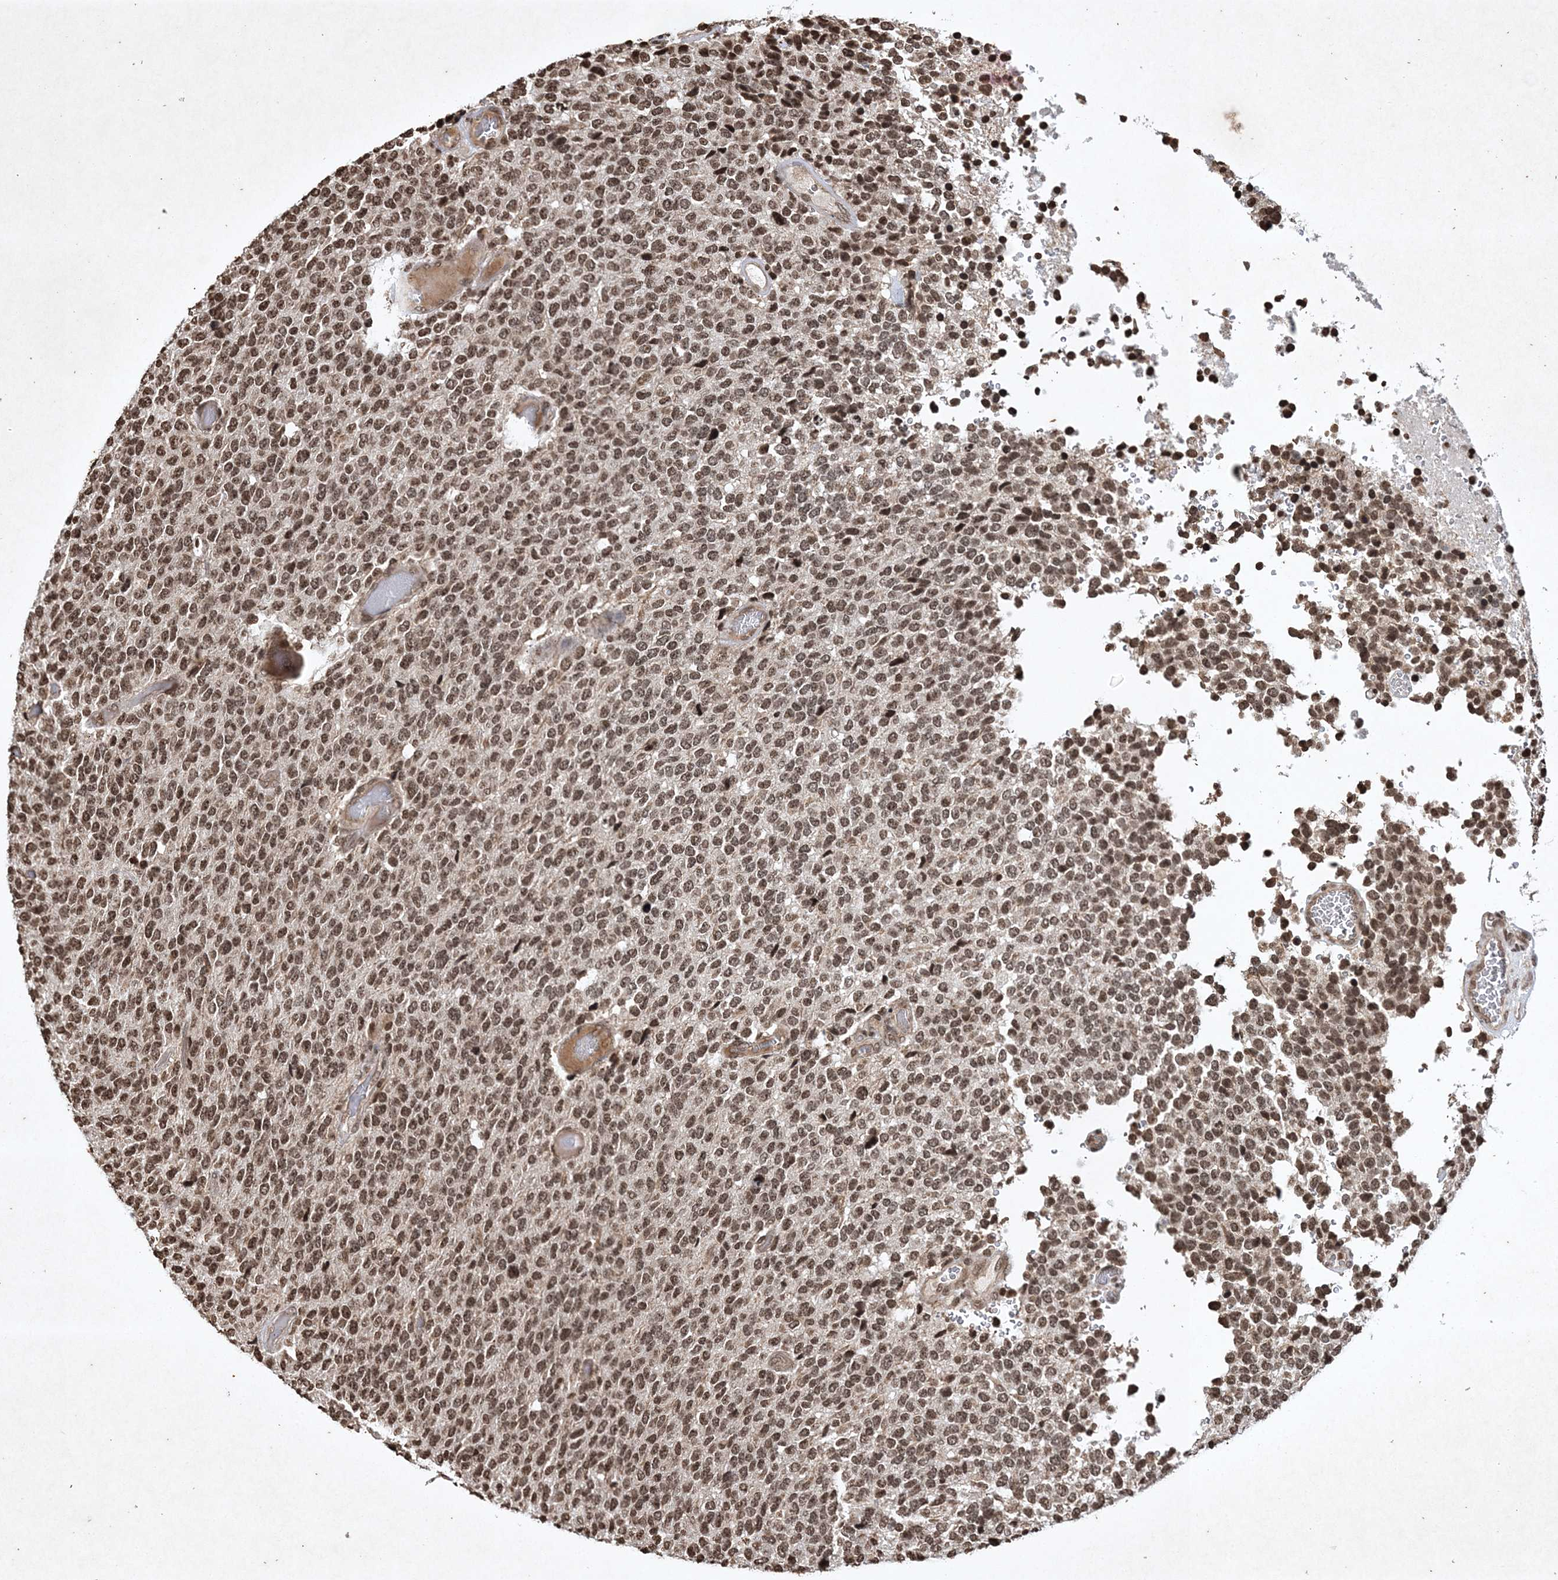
{"staining": {"intensity": "moderate", "quantity": ">75%", "location": "nuclear"}, "tissue": "glioma", "cell_type": "Tumor cells", "image_type": "cancer", "snomed": [{"axis": "morphology", "description": "Glioma, malignant, High grade"}, {"axis": "topography", "description": "pancreas cauda"}], "caption": "Glioma stained with DAB immunohistochemistry displays medium levels of moderate nuclear staining in approximately >75% of tumor cells.", "gene": "NEDD9", "patient": {"sex": "male", "age": 60}}